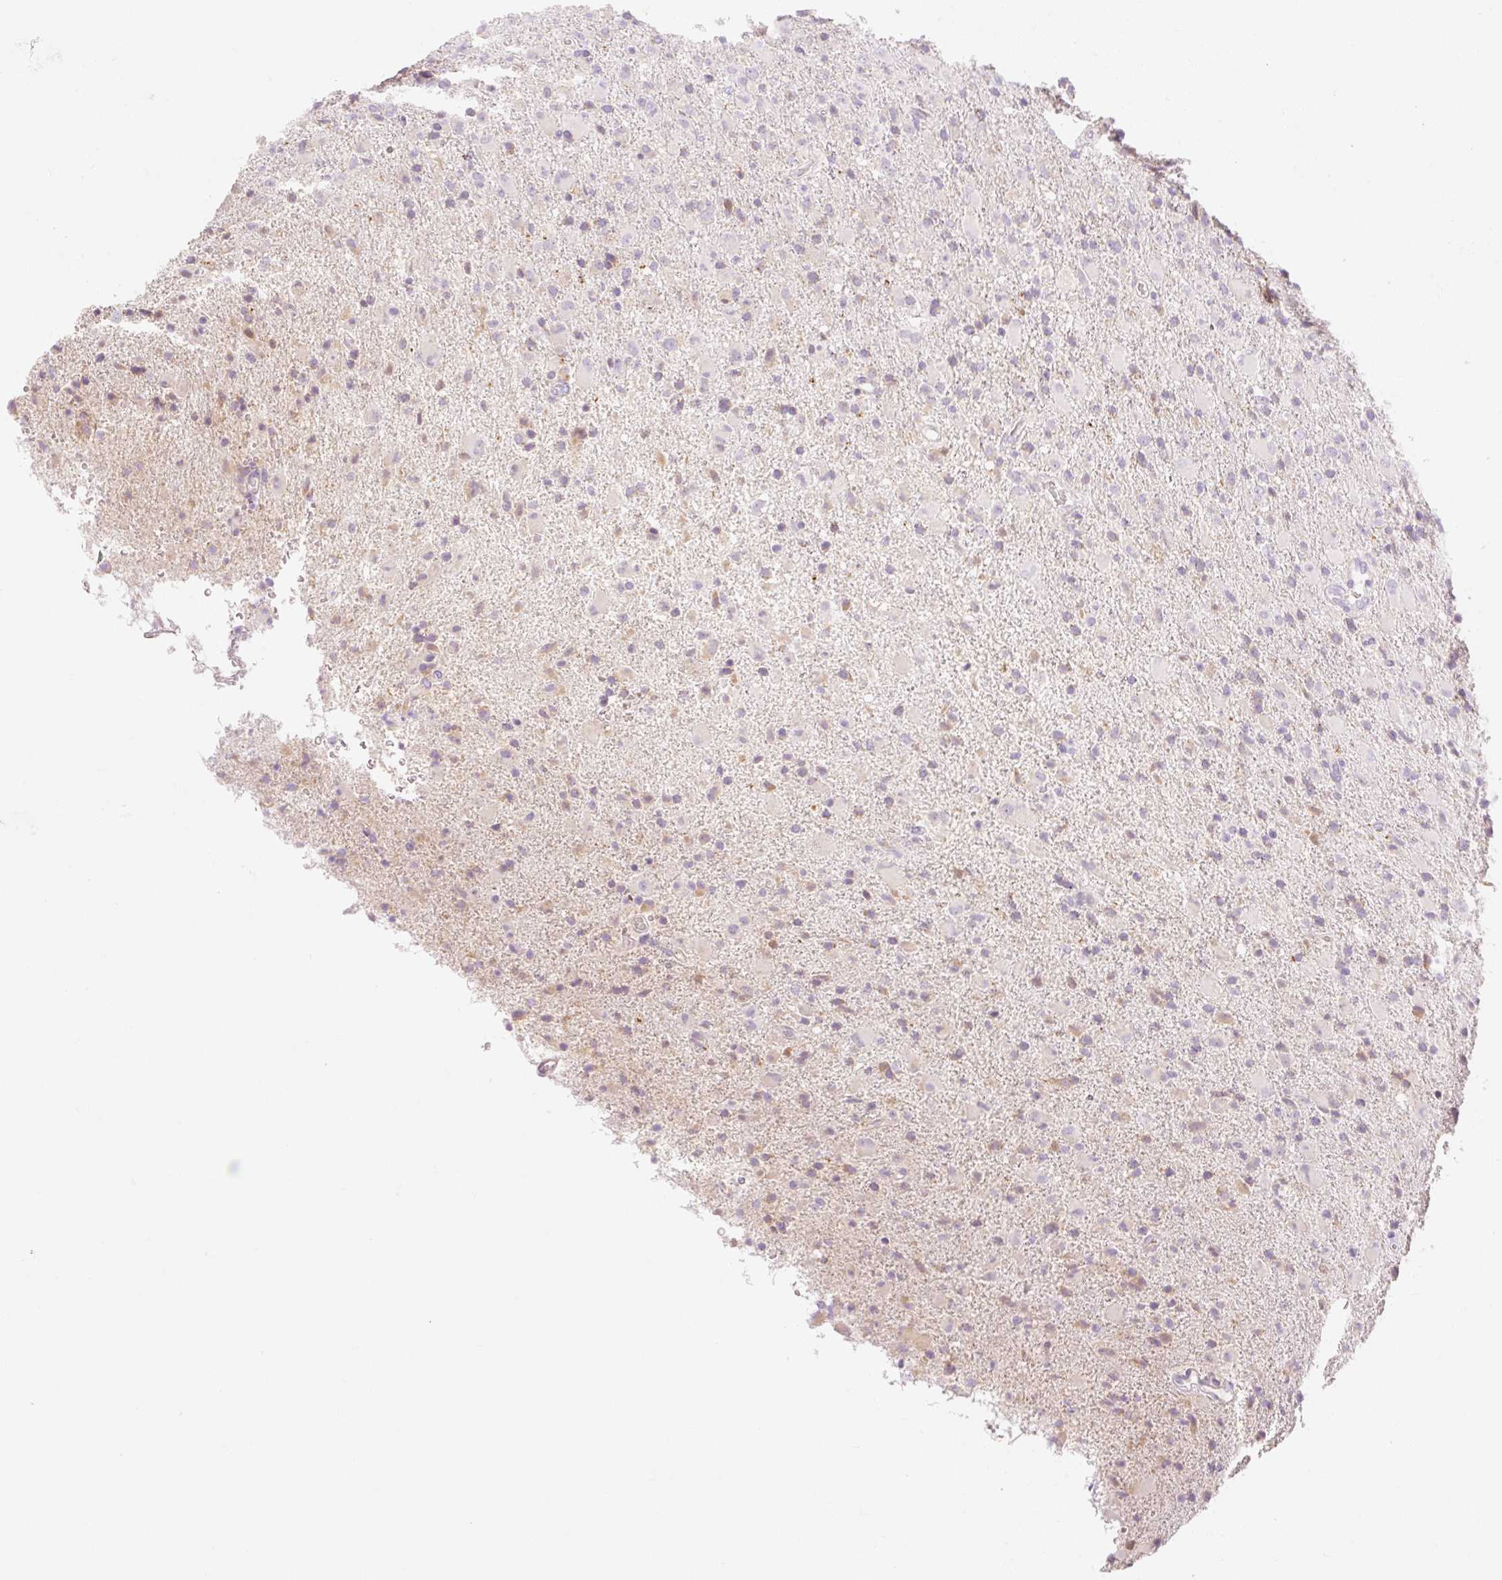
{"staining": {"intensity": "negative", "quantity": "none", "location": "none"}, "tissue": "glioma", "cell_type": "Tumor cells", "image_type": "cancer", "snomed": [{"axis": "morphology", "description": "Glioma, malignant, Low grade"}, {"axis": "topography", "description": "Brain"}], "caption": "Tumor cells are negative for protein expression in human glioma.", "gene": "MYO1D", "patient": {"sex": "male", "age": 65}}